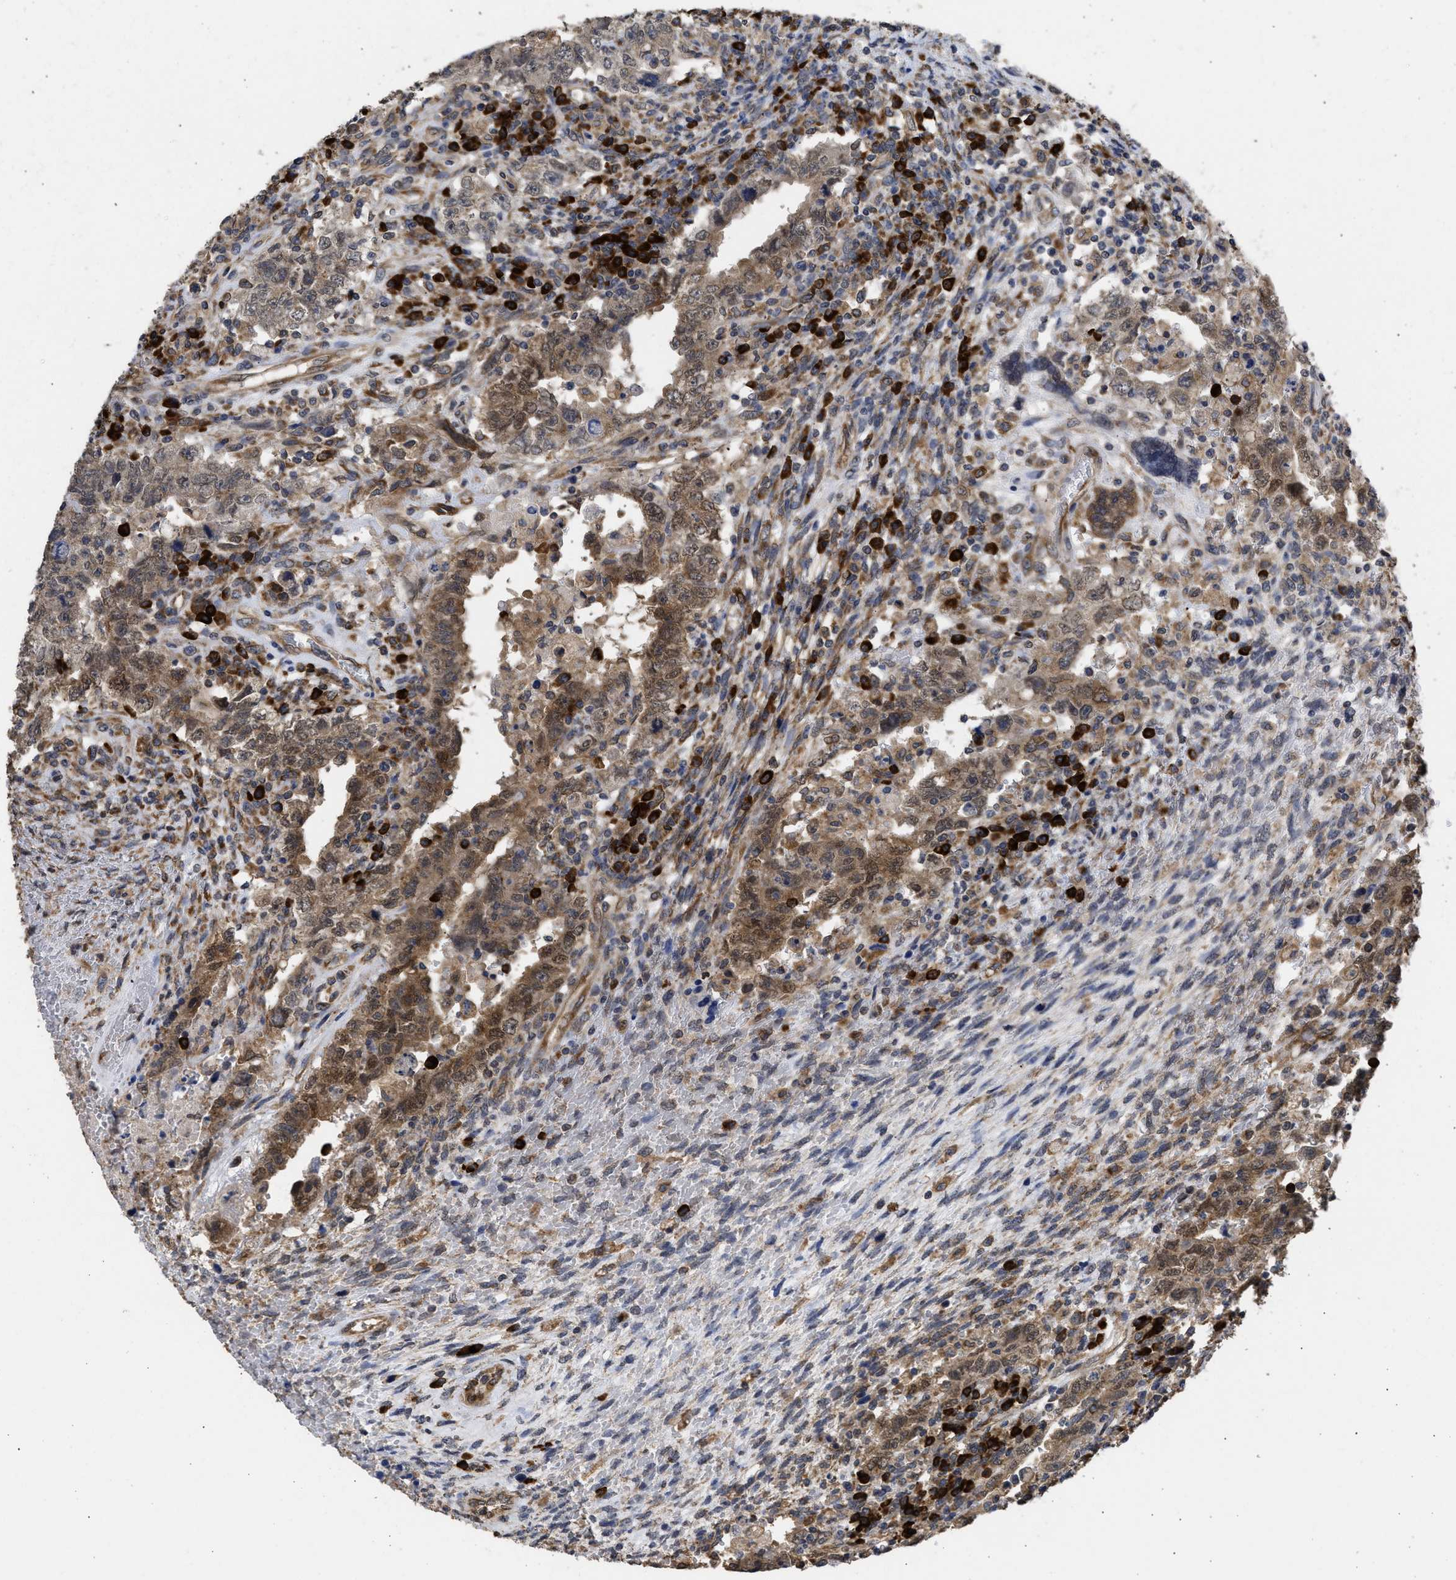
{"staining": {"intensity": "moderate", "quantity": ">75%", "location": "cytoplasmic/membranous"}, "tissue": "testis cancer", "cell_type": "Tumor cells", "image_type": "cancer", "snomed": [{"axis": "morphology", "description": "Carcinoma, Embryonal, NOS"}, {"axis": "topography", "description": "Testis"}], "caption": "Immunohistochemistry (DAB (3,3'-diaminobenzidine)) staining of human testis cancer shows moderate cytoplasmic/membranous protein staining in about >75% of tumor cells.", "gene": "DNAJC1", "patient": {"sex": "male", "age": 26}}